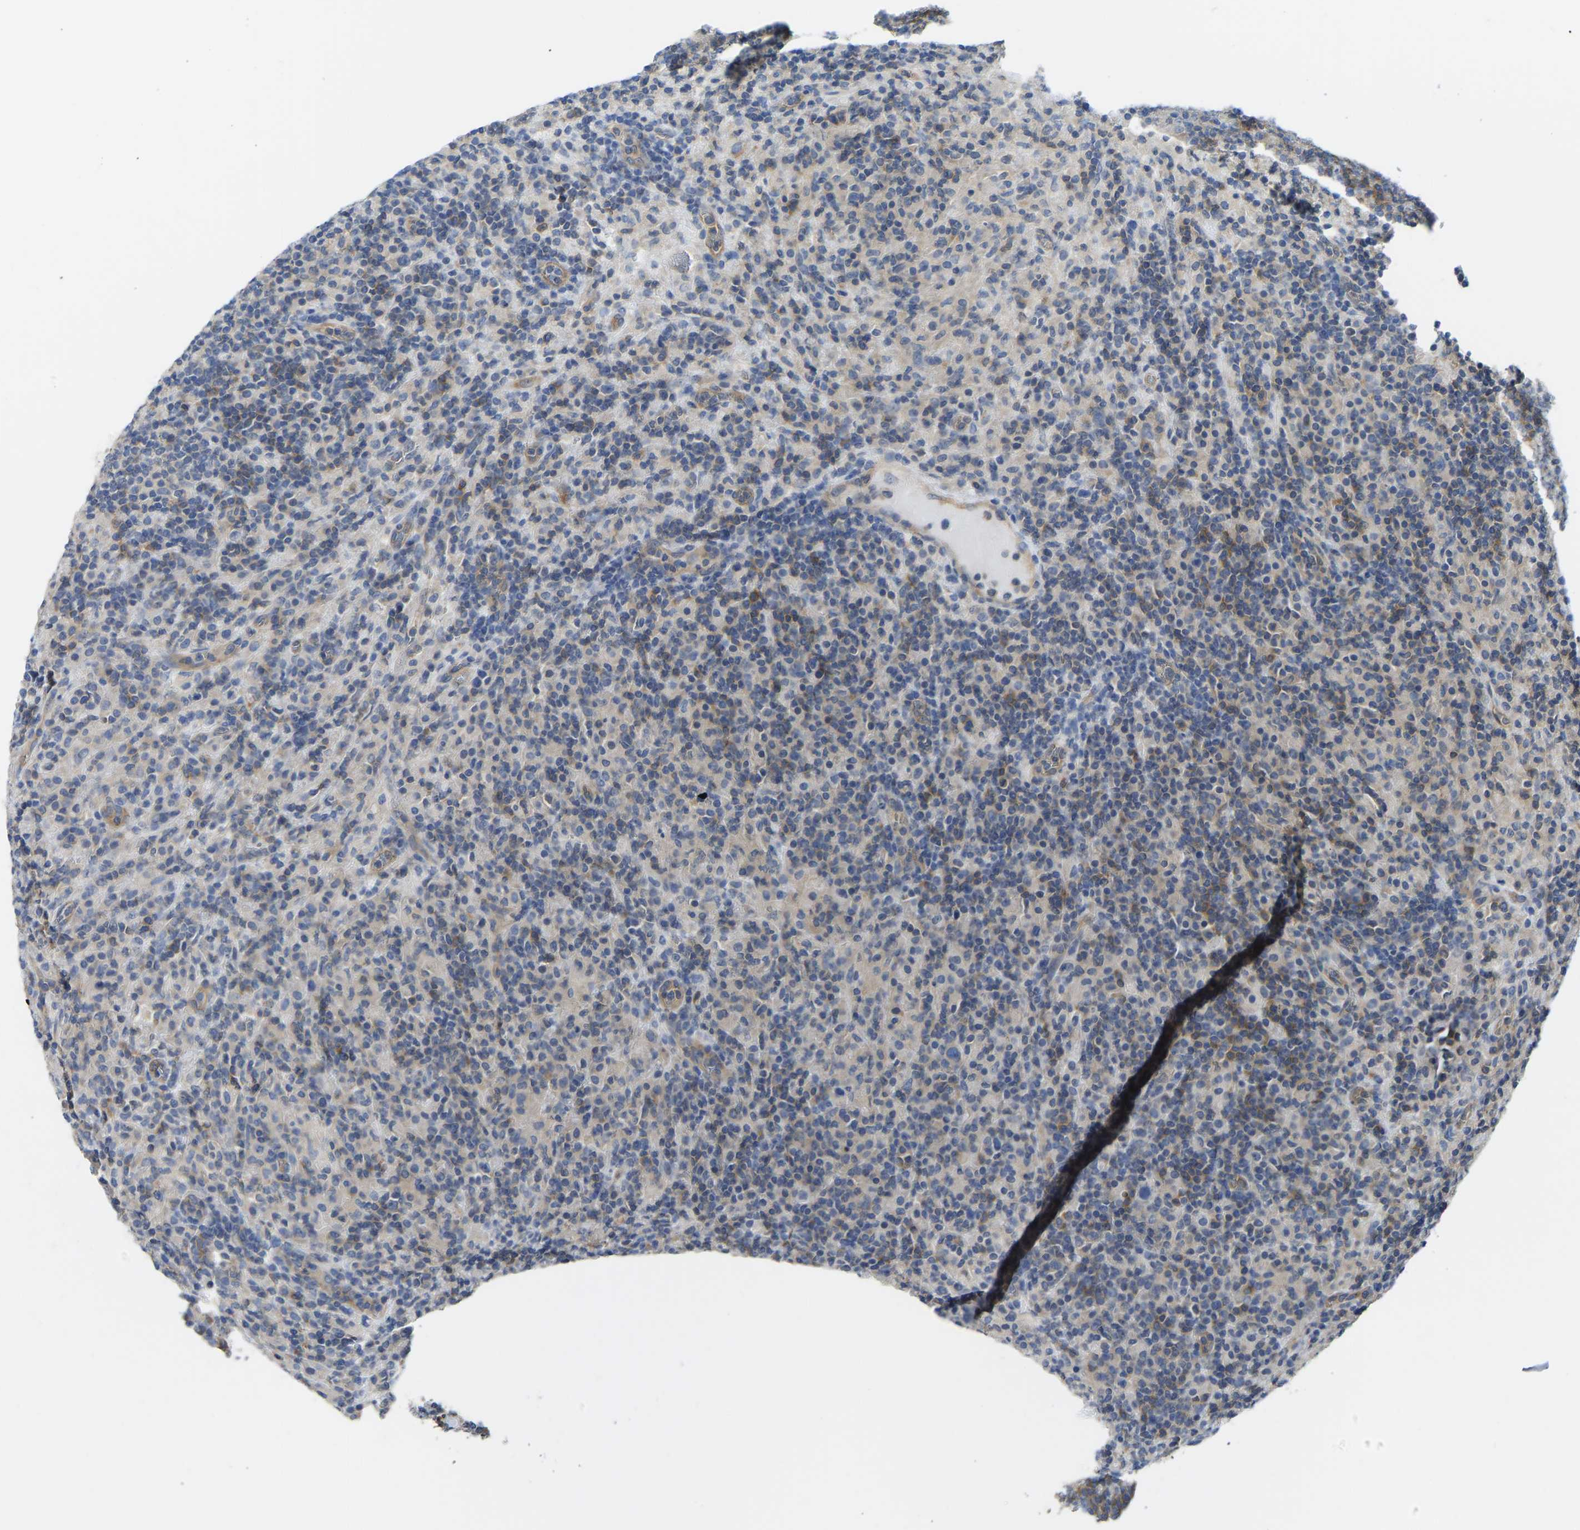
{"staining": {"intensity": "moderate", "quantity": ">75%", "location": "cytoplasmic/membranous"}, "tissue": "lymphoma", "cell_type": "Tumor cells", "image_type": "cancer", "snomed": [{"axis": "morphology", "description": "Hodgkin's disease, NOS"}, {"axis": "topography", "description": "Lymph node"}], "caption": "Human Hodgkin's disease stained for a protein (brown) shows moderate cytoplasmic/membranous positive positivity in approximately >75% of tumor cells.", "gene": "PPP3CA", "patient": {"sex": "male", "age": 70}}